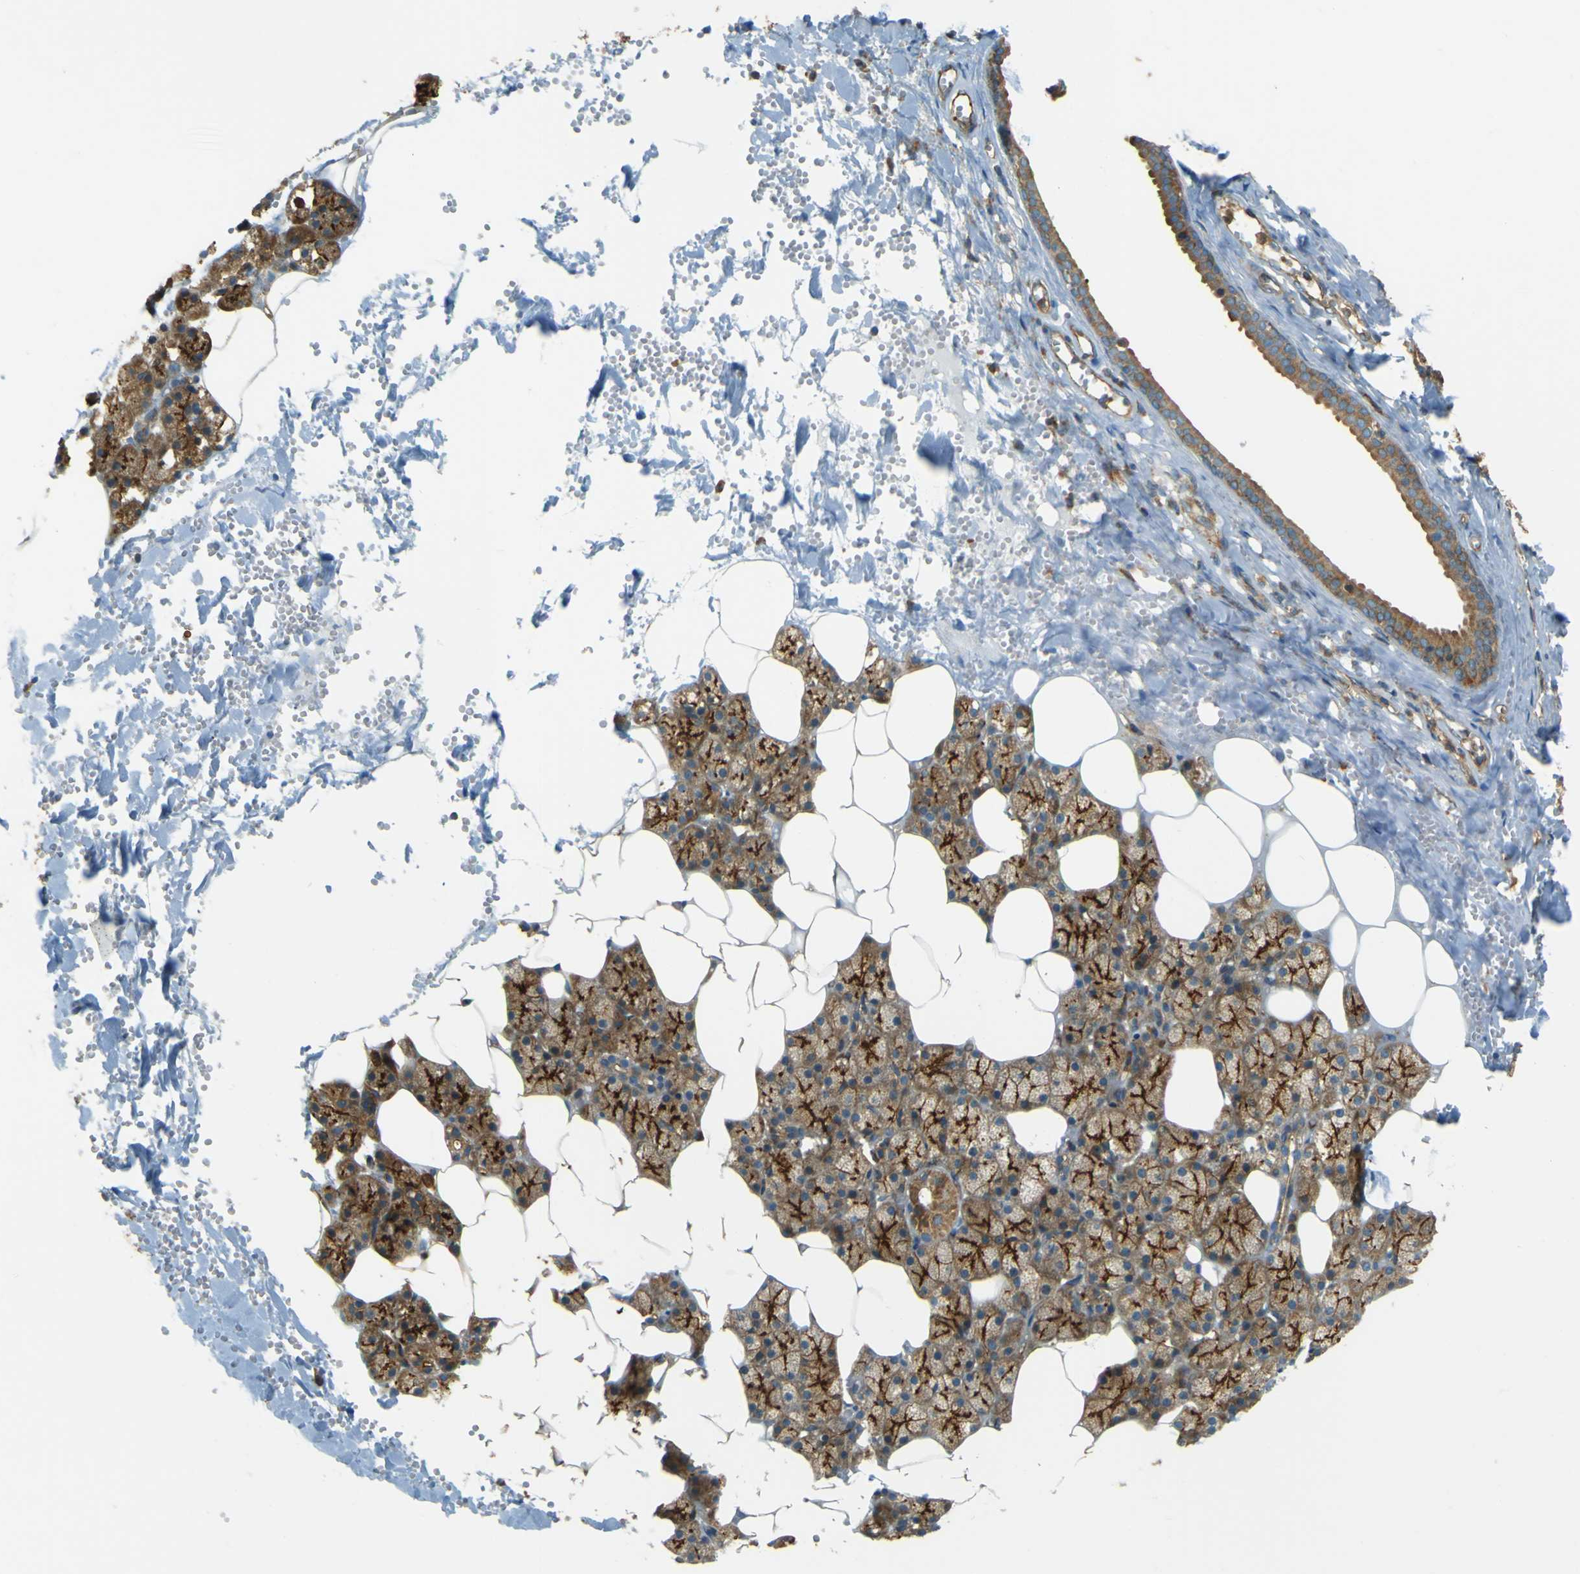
{"staining": {"intensity": "strong", "quantity": ">75%", "location": "cytoplasmic/membranous"}, "tissue": "salivary gland", "cell_type": "Glandular cells", "image_type": "normal", "snomed": [{"axis": "morphology", "description": "Normal tissue, NOS"}, {"axis": "topography", "description": "Salivary gland"}], "caption": "Protein positivity by immunohistochemistry (IHC) exhibits strong cytoplasmic/membranous expression in about >75% of glandular cells in unremarkable salivary gland.", "gene": "DNAJC5", "patient": {"sex": "male", "age": 62}}